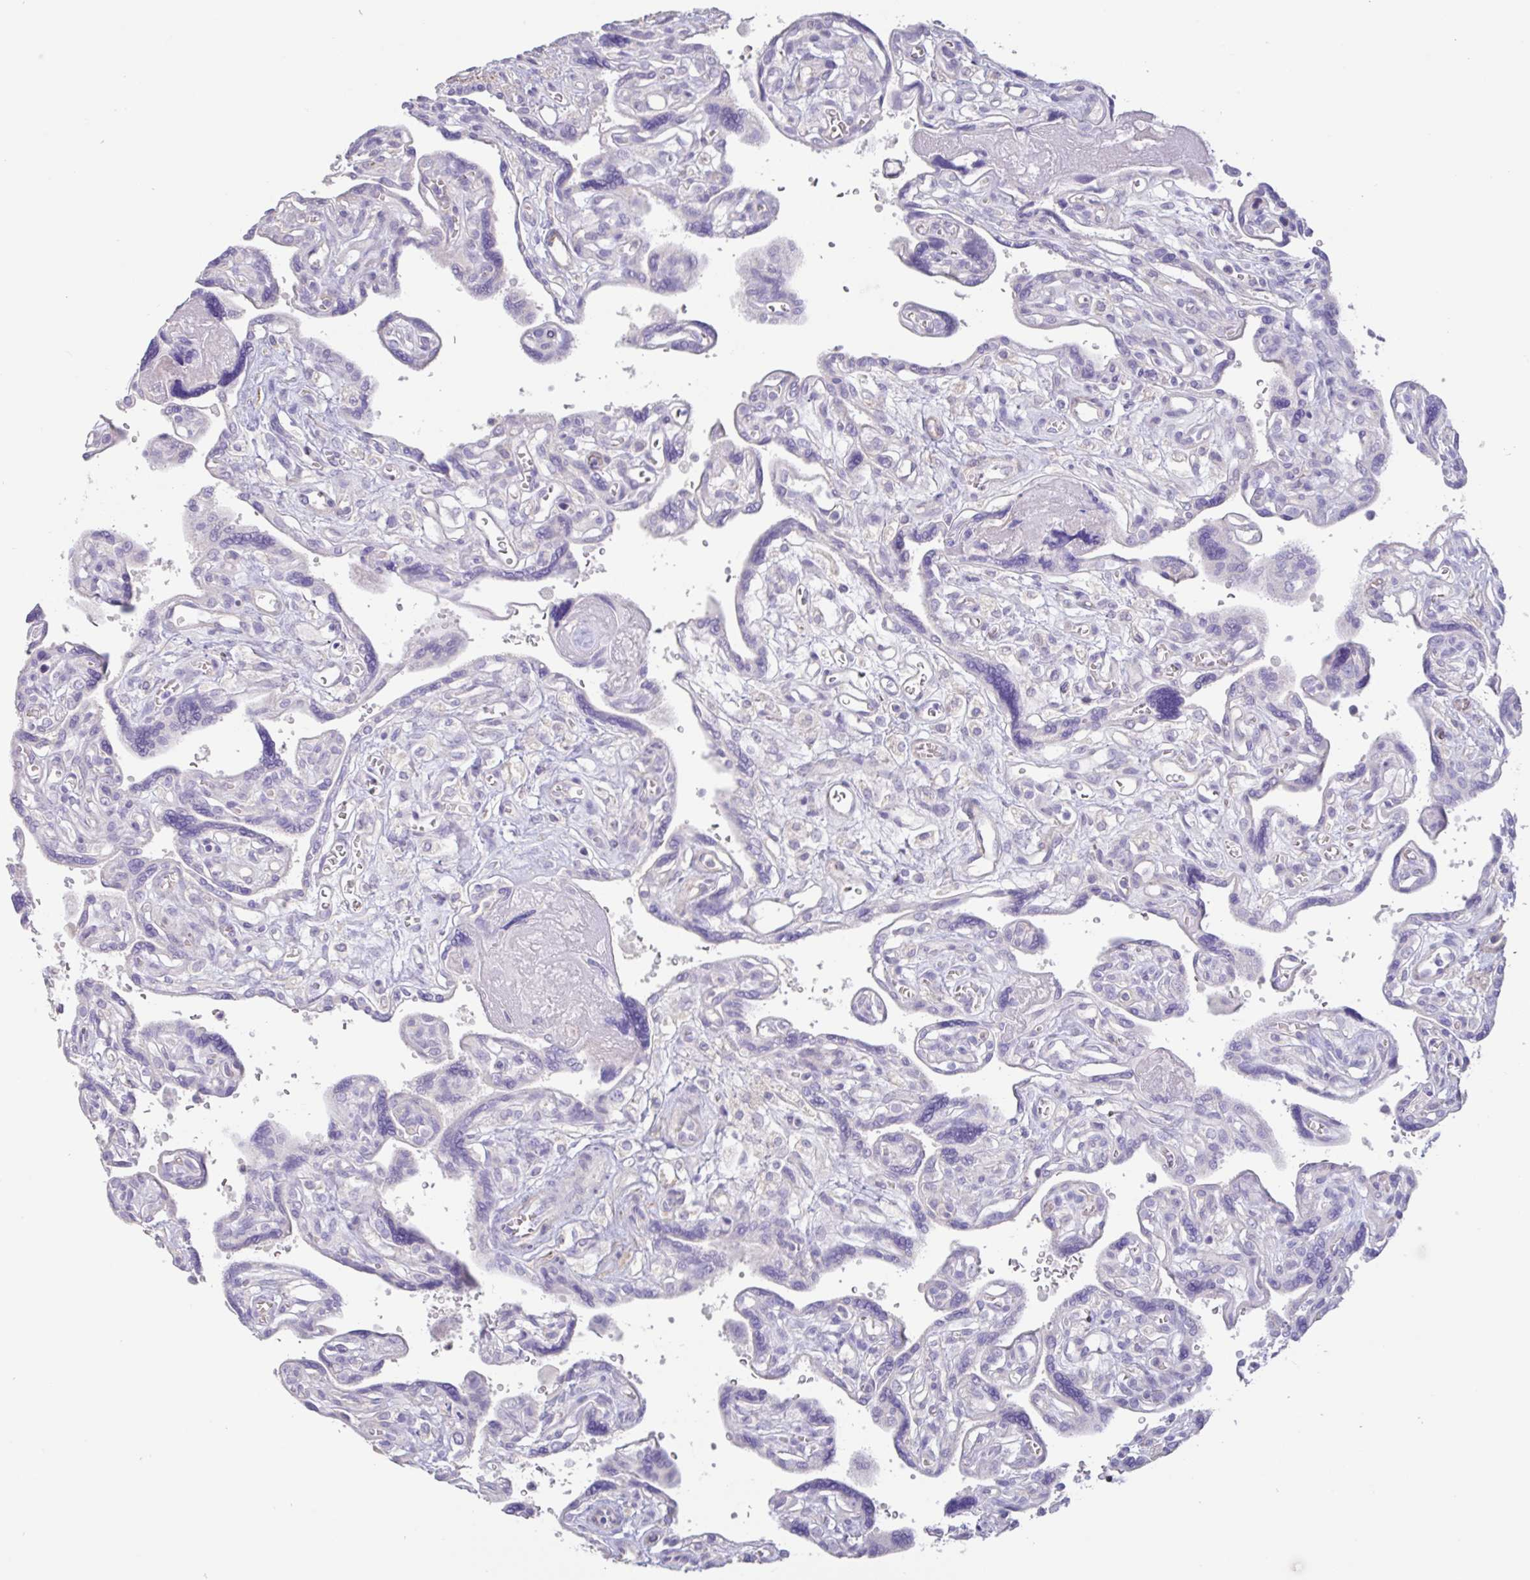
{"staining": {"intensity": "negative", "quantity": "none", "location": "none"}, "tissue": "placenta", "cell_type": "Trophoblastic cells", "image_type": "normal", "snomed": [{"axis": "morphology", "description": "Normal tissue, NOS"}, {"axis": "topography", "description": "Placenta"}], "caption": "Histopathology image shows no protein positivity in trophoblastic cells of benign placenta. The staining is performed using DAB brown chromogen with nuclei counter-stained in using hematoxylin.", "gene": "PYGM", "patient": {"sex": "female", "age": 39}}